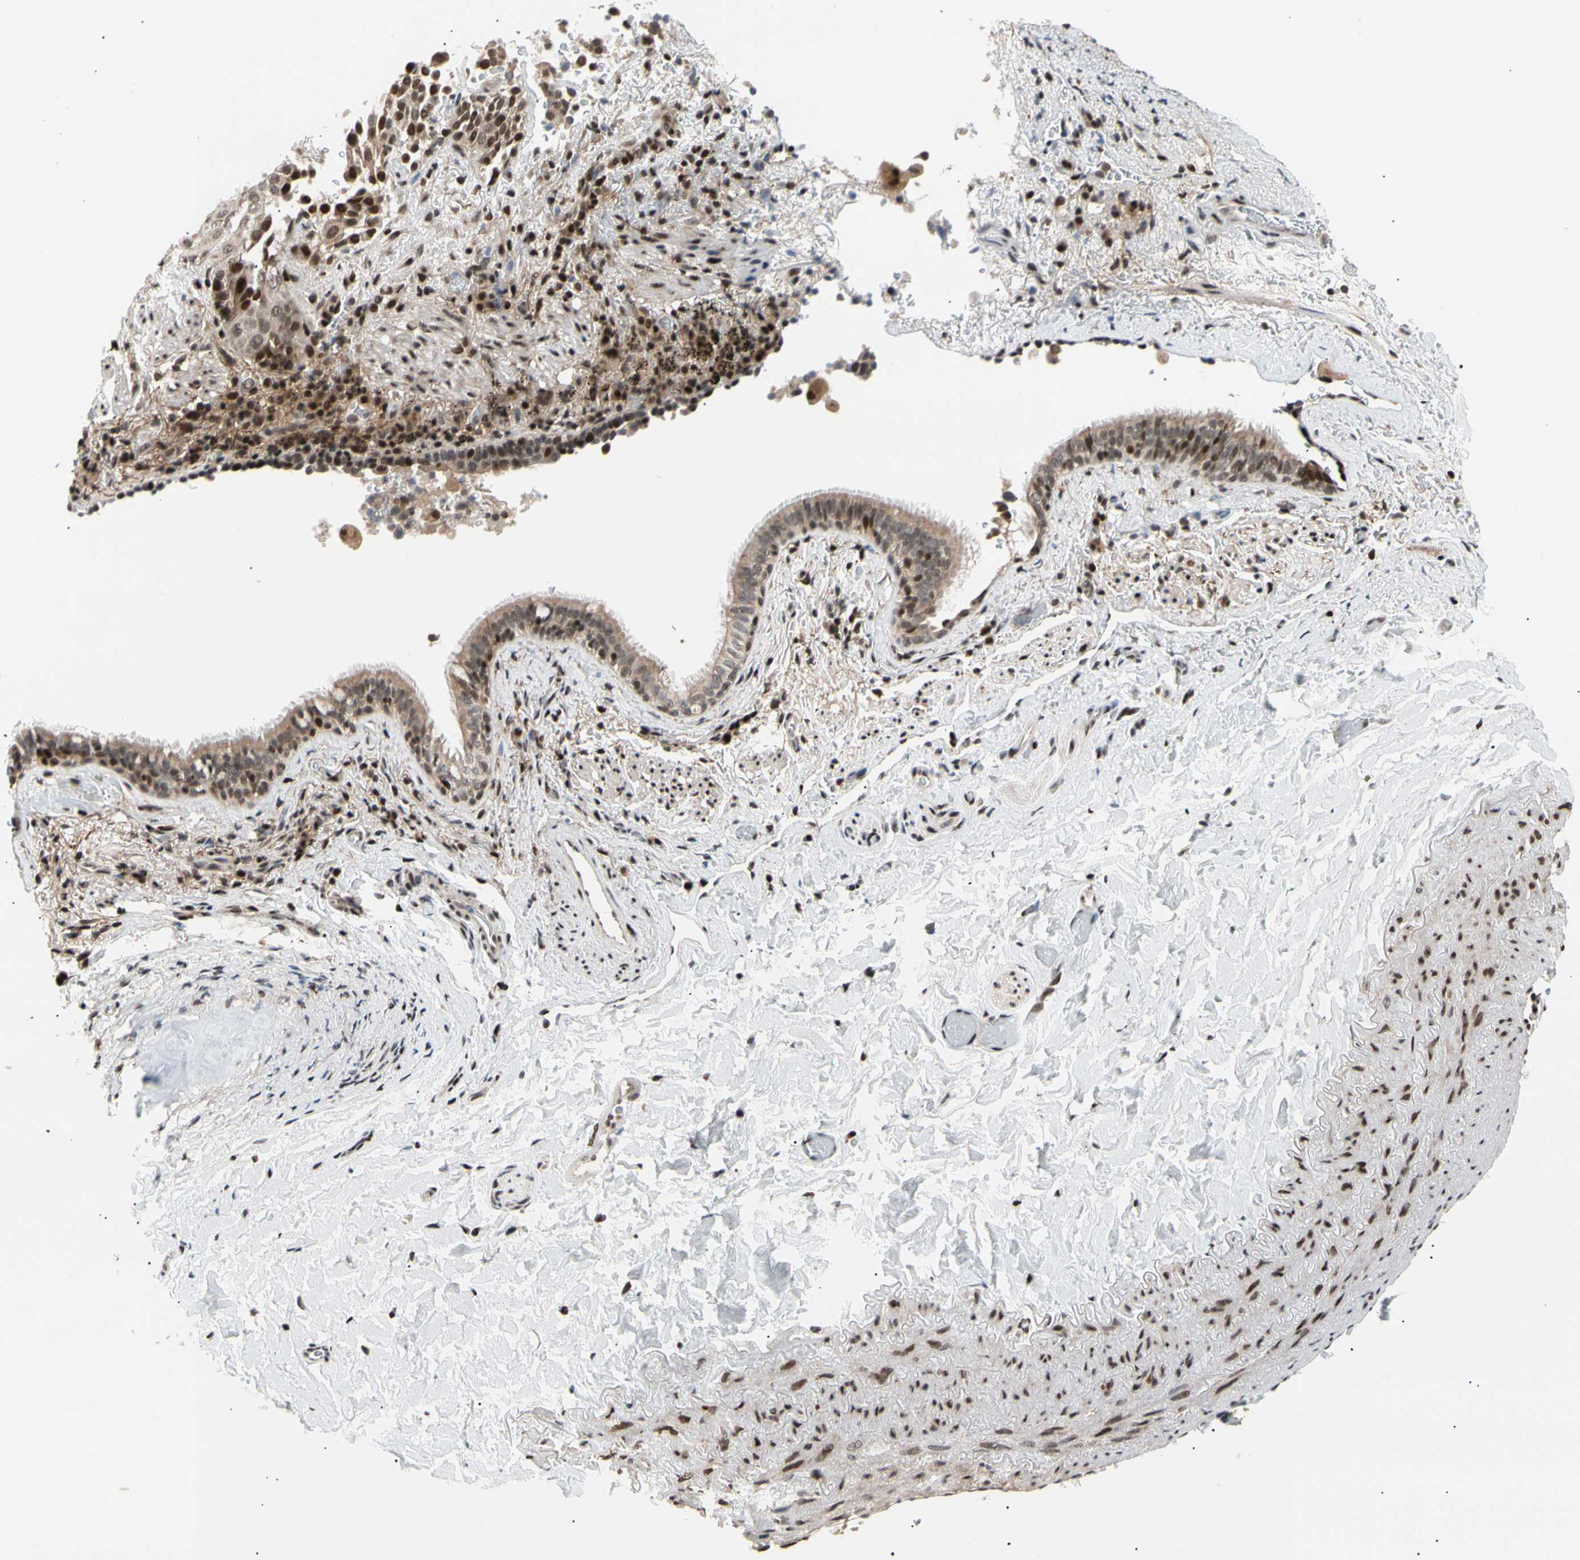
{"staining": {"intensity": "strong", "quantity": ">75%", "location": "nuclear"}, "tissue": "lung cancer", "cell_type": "Tumor cells", "image_type": "cancer", "snomed": [{"axis": "morphology", "description": "Squamous cell carcinoma, NOS"}, {"axis": "topography", "description": "Lung"}], "caption": "The histopathology image exhibits staining of squamous cell carcinoma (lung), revealing strong nuclear protein staining (brown color) within tumor cells.", "gene": "E2F1", "patient": {"sex": "male", "age": 54}}